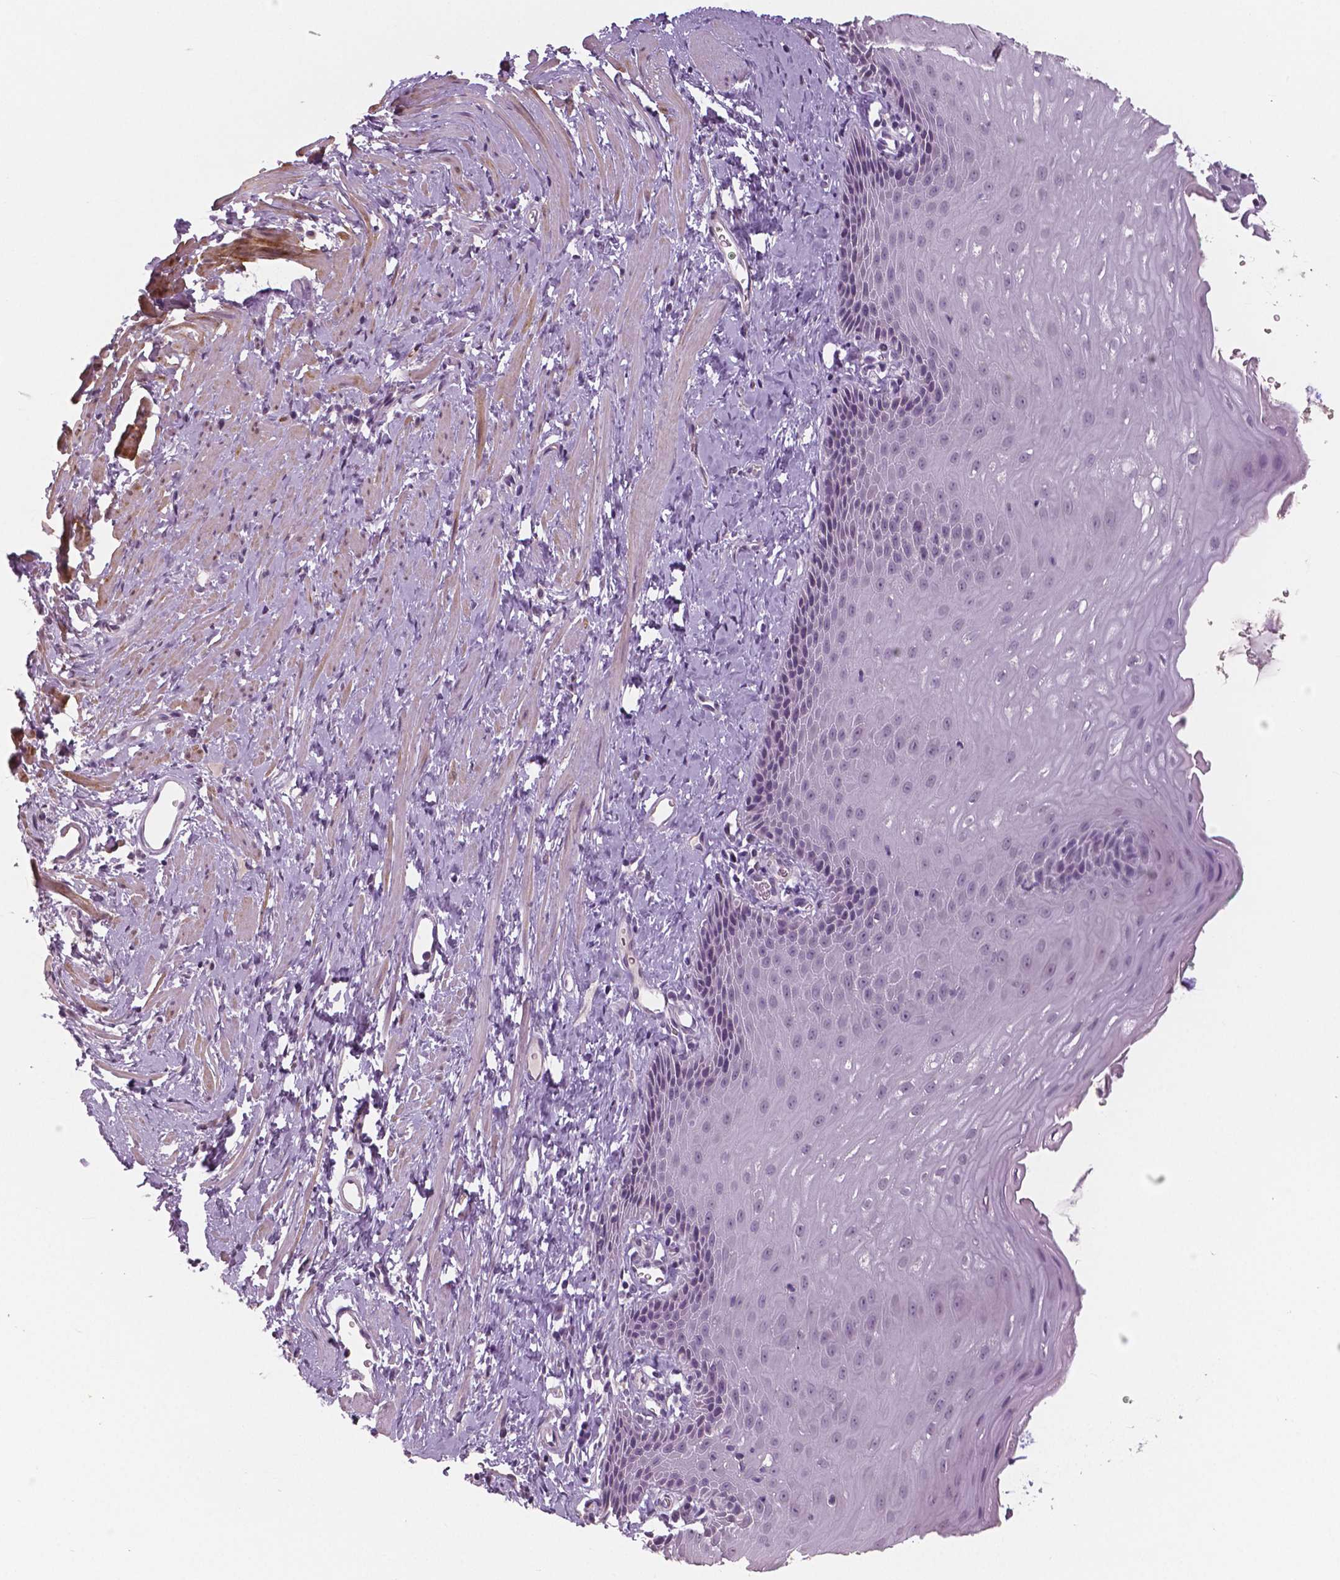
{"staining": {"intensity": "negative", "quantity": "none", "location": "none"}, "tissue": "esophagus", "cell_type": "Squamous epithelial cells", "image_type": "normal", "snomed": [{"axis": "morphology", "description": "Normal tissue, NOS"}, {"axis": "topography", "description": "Esophagus"}], "caption": "Immunohistochemistry of benign human esophagus exhibits no positivity in squamous epithelial cells.", "gene": "NECAB1", "patient": {"sex": "male", "age": 64}}